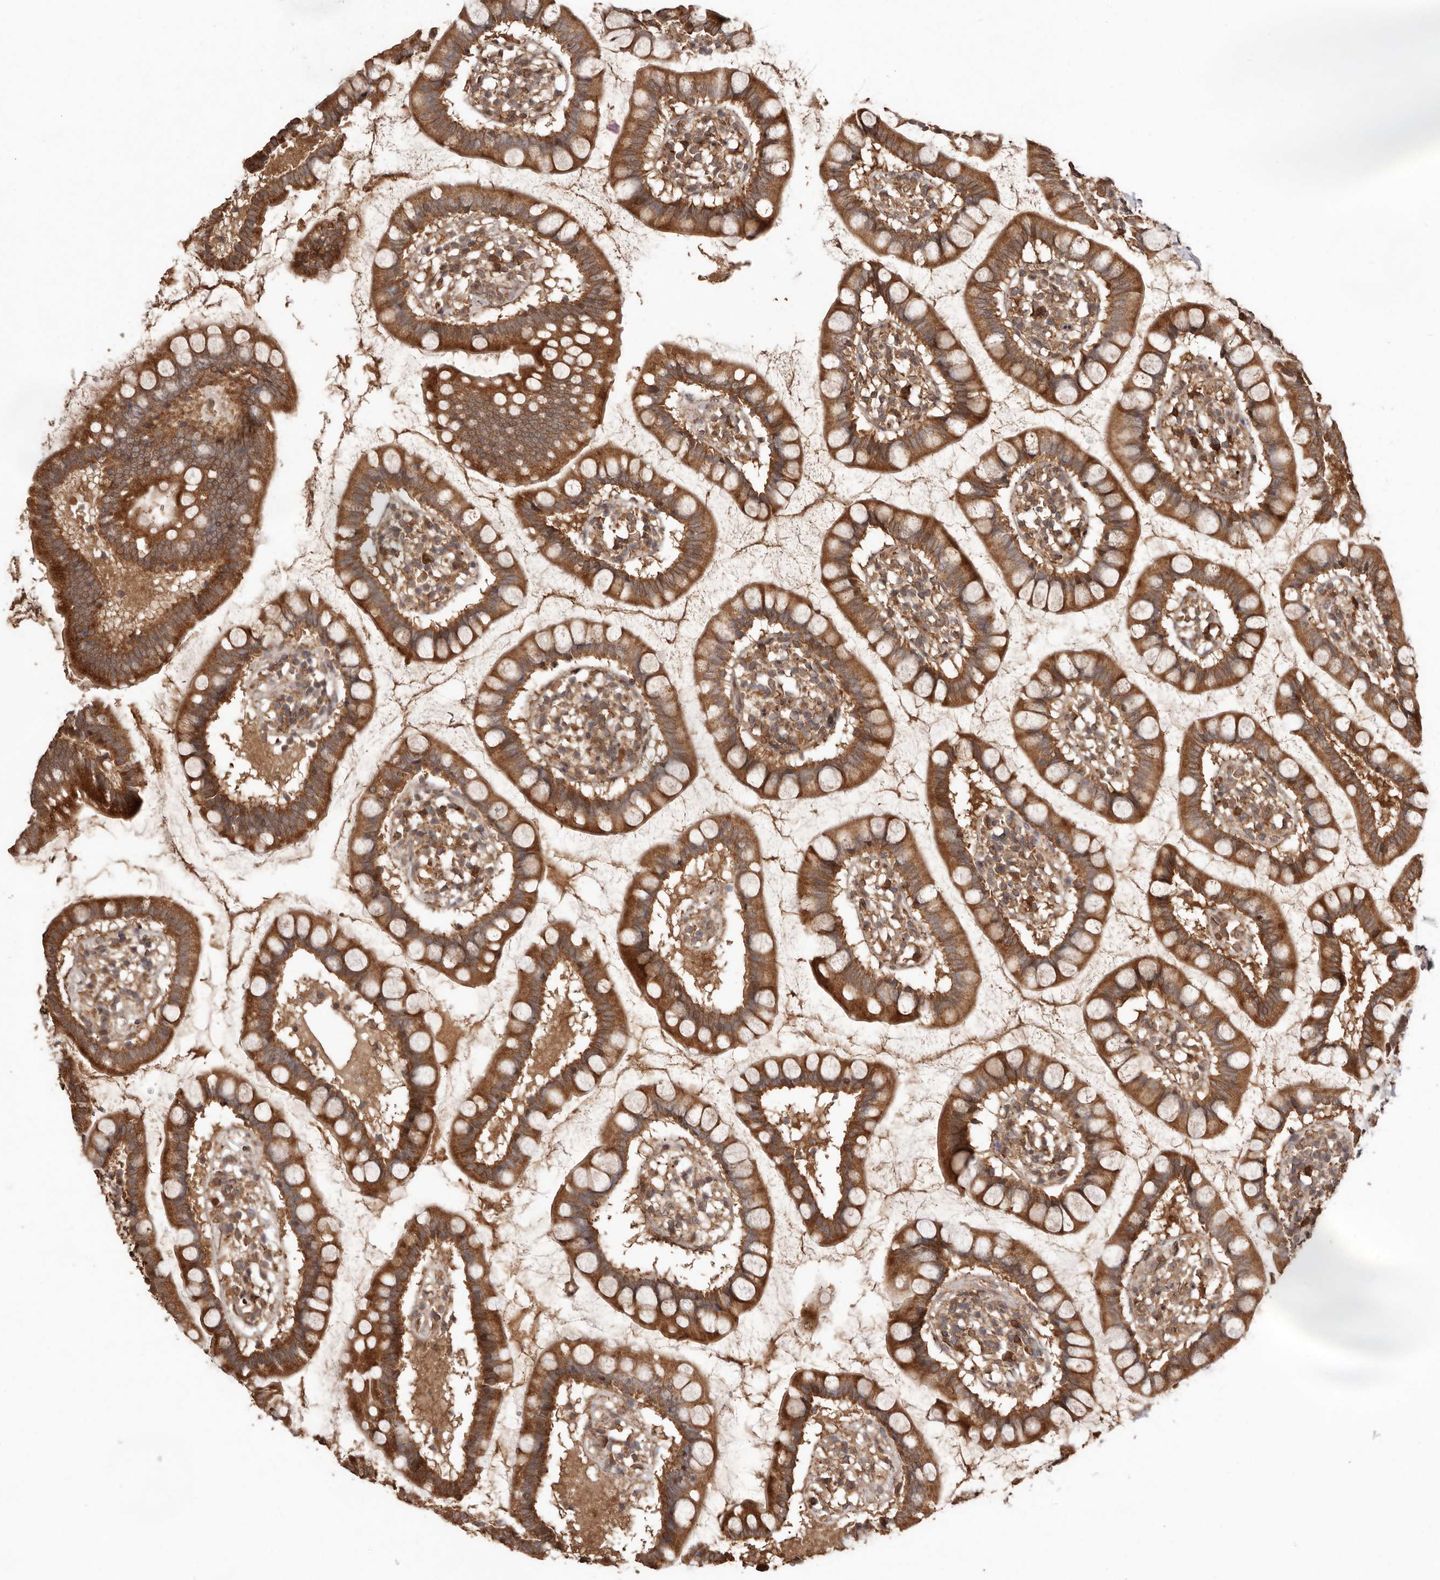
{"staining": {"intensity": "moderate", "quantity": ">75%", "location": "cytoplasmic/membranous"}, "tissue": "small intestine", "cell_type": "Glandular cells", "image_type": "normal", "snomed": [{"axis": "morphology", "description": "Normal tissue, NOS"}, {"axis": "topography", "description": "Small intestine"}], "caption": "There is medium levels of moderate cytoplasmic/membranous positivity in glandular cells of unremarkable small intestine, as demonstrated by immunohistochemical staining (brown color).", "gene": "RWDD1", "patient": {"sex": "female", "age": 84}}